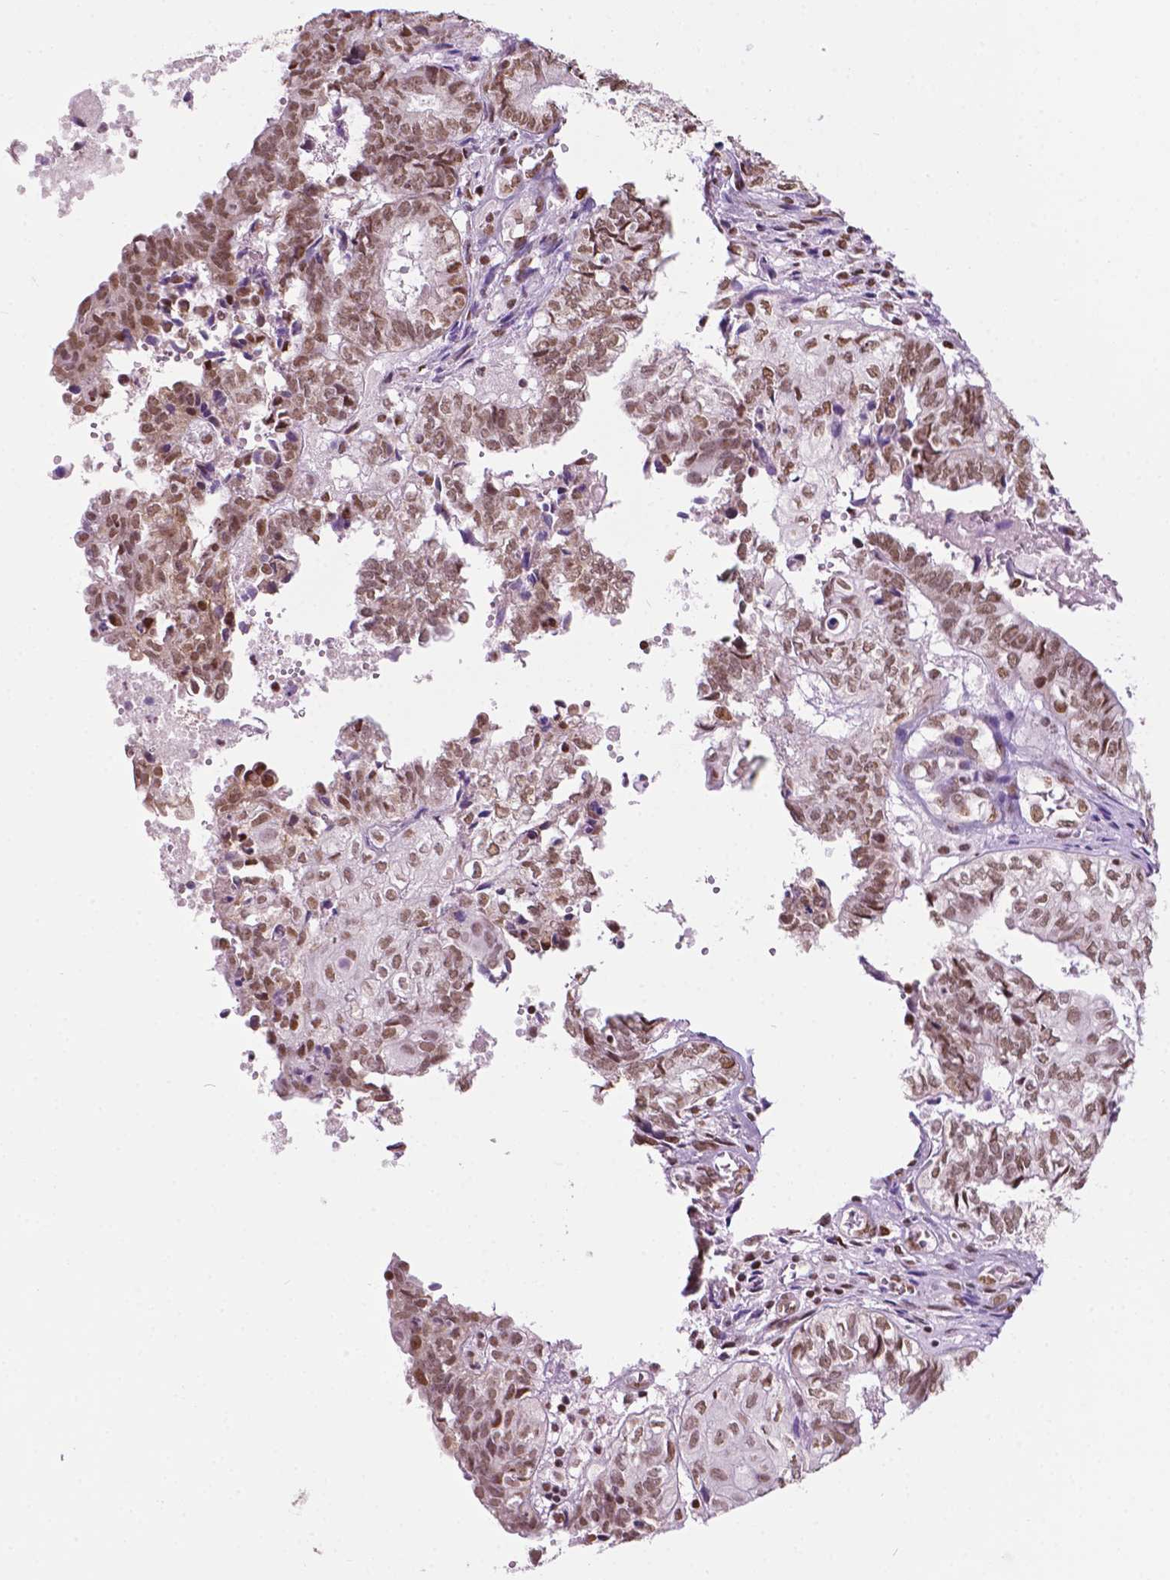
{"staining": {"intensity": "moderate", "quantity": ">75%", "location": "nuclear"}, "tissue": "ovarian cancer", "cell_type": "Tumor cells", "image_type": "cancer", "snomed": [{"axis": "morphology", "description": "Carcinoma, endometroid"}, {"axis": "topography", "description": "Ovary"}], "caption": "This photomicrograph exhibits IHC staining of human endometroid carcinoma (ovarian), with medium moderate nuclear positivity in about >75% of tumor cells.", "gene": "COL23A1", "patient": {"sex": "female", "age": 64}}